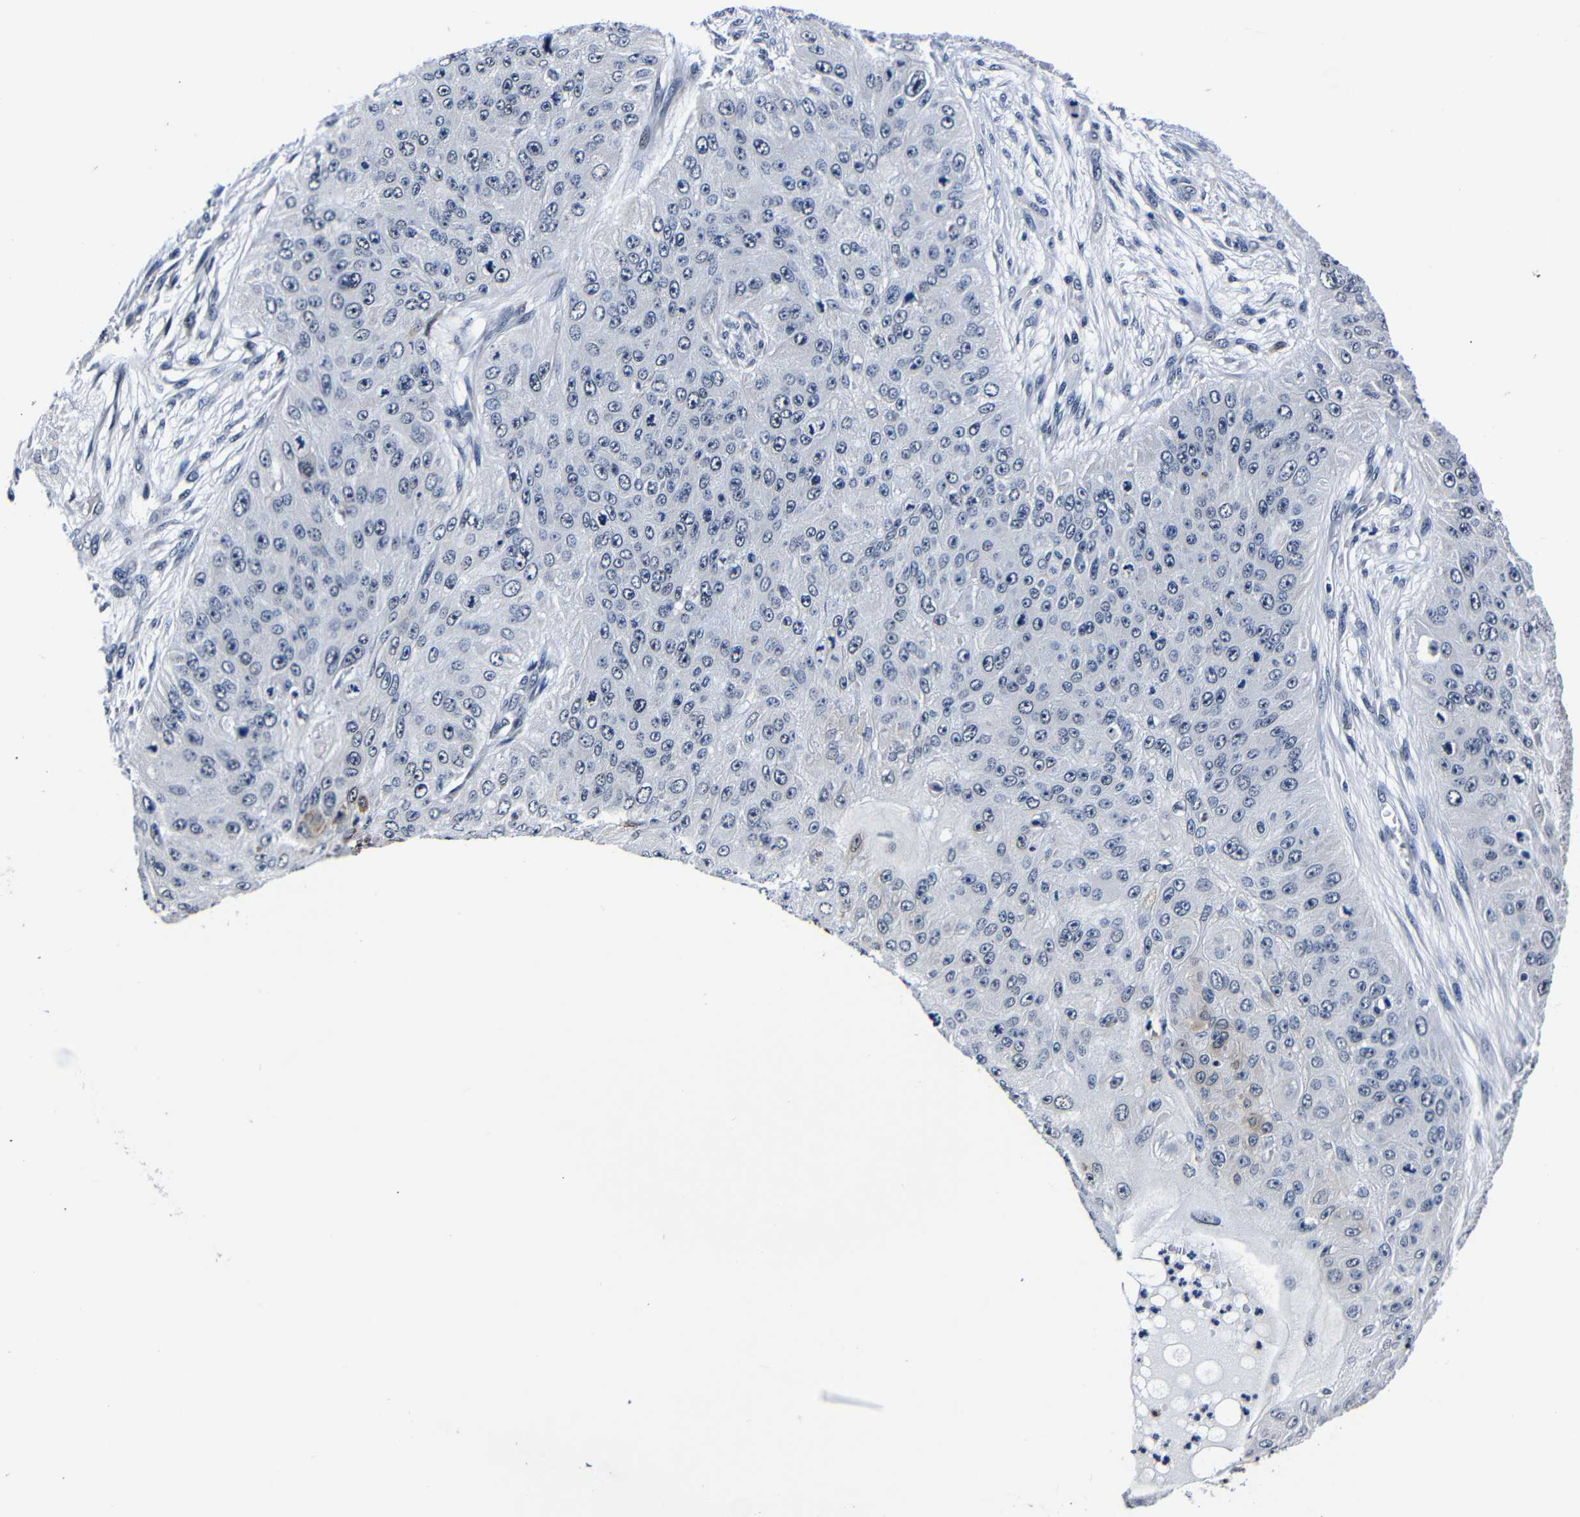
{"staining": {"intensity": "negative", "quantity": "none", "location": "none"}, "tissue": "skin cancer", "cell_type": "Tumor cells", "image_type": "cancer", "snomed": [{"axis": "morphology", "description": "Squamous cell carcinoma, NOS"}, {"axis": "topography", "description": "Skin"}], "caption": "Tumor cells are negative for brown protein staining in skin cancer (squamous cell carcinoma).", "gene": "DEPP1", "patient": {"sex": "female", "age": 80}}